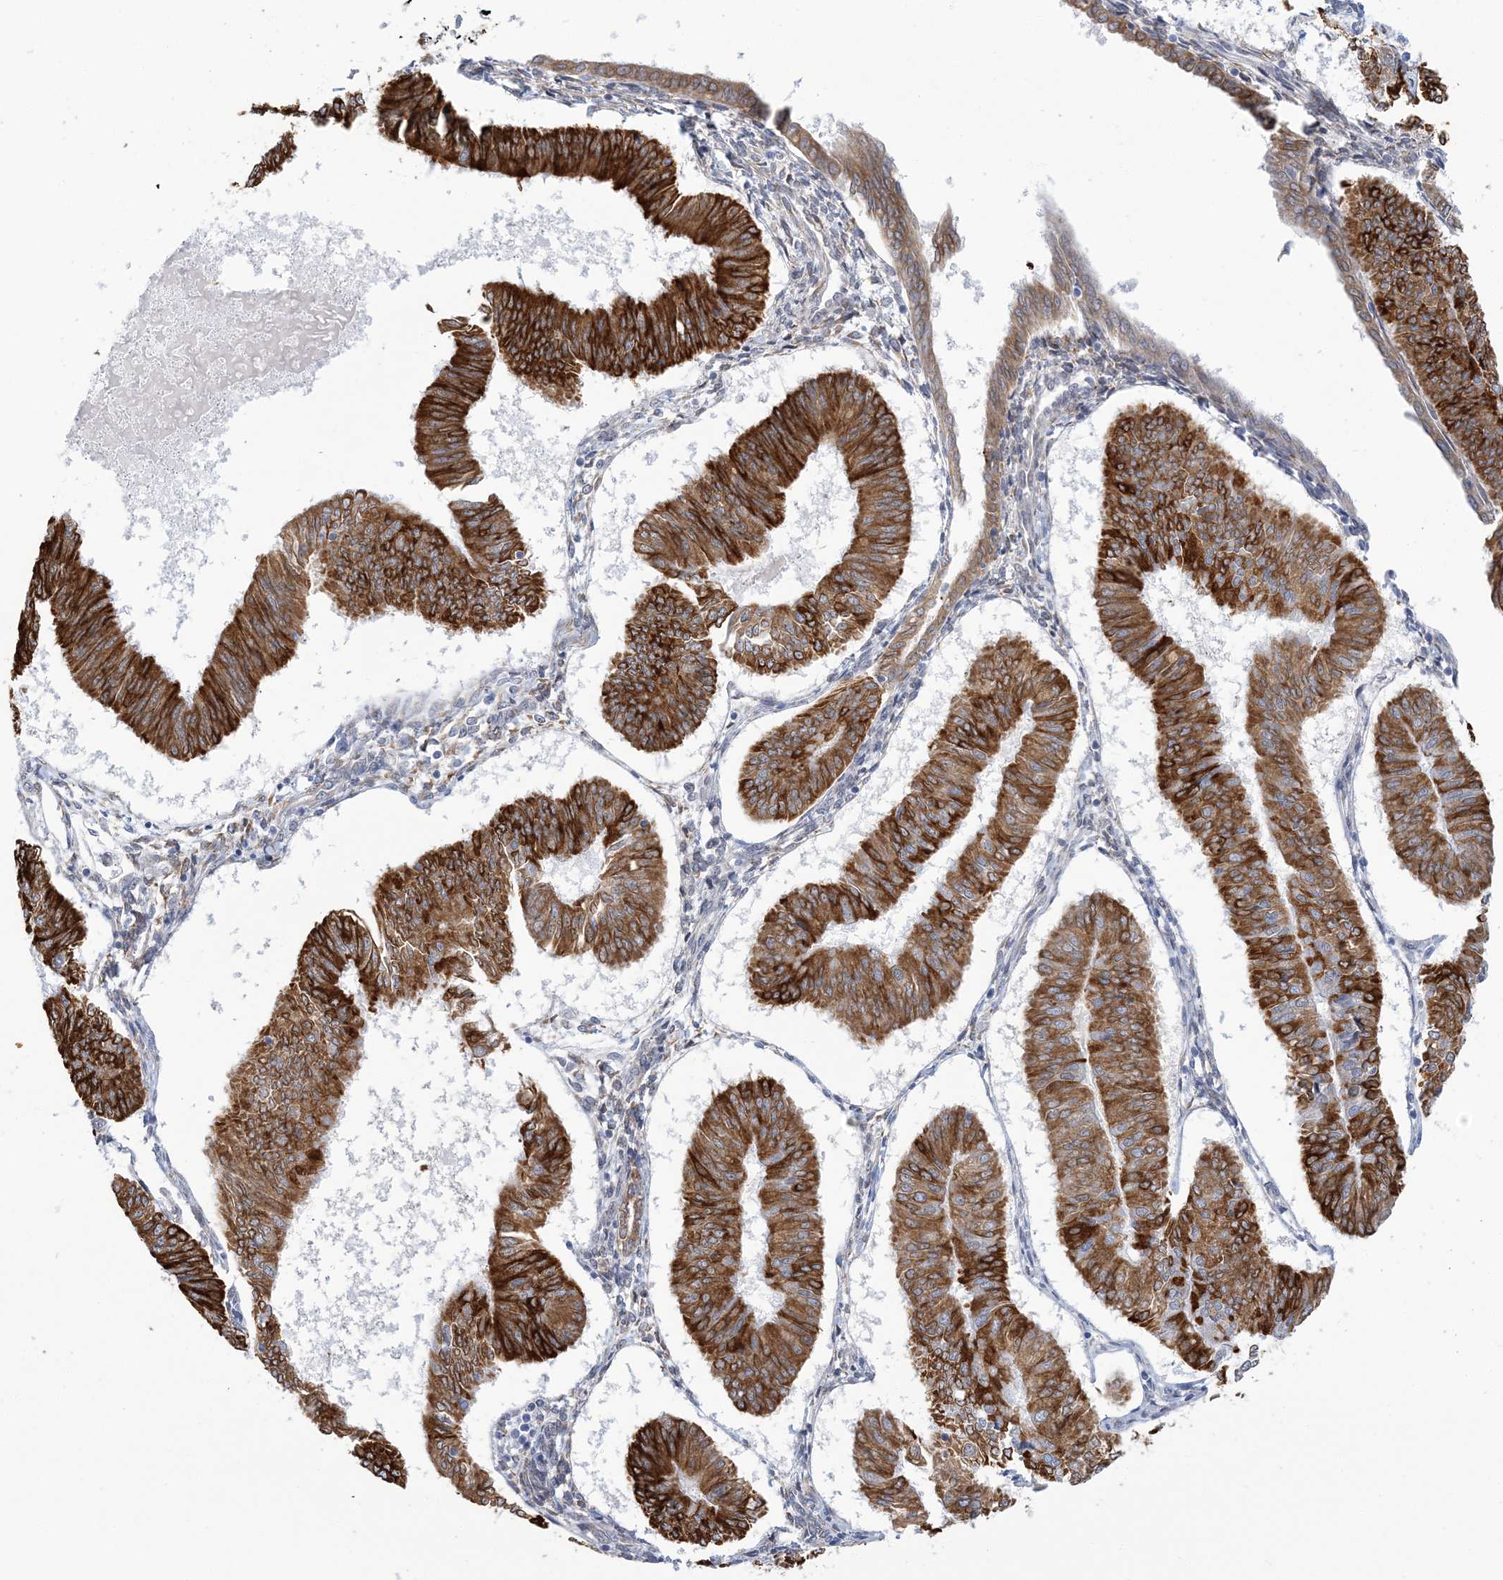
{"staining": {"intensity": "strong", "quantity": ">75%", "location": "cytoplasmic/membranous"}, "tissue": "endometrial cancer", "cell_type": "Tumor cells", "image_type": "cancer", "snomed": [{"axis": "morphology", "description": "Adenocarcinoma, NOS"}, {"axis": "topography", "description": "Endometrium"}], "caption": "Tumor cells demonstrate high levels of strong cytoplasmic/membranous expression in about >75% of cells in endometrial cancer. (DAB IHC, brown staining for protein, blue staining for nuclei).", "gene": "PLEKHG4B", "patient": {"sex": "female", "age": 58}}